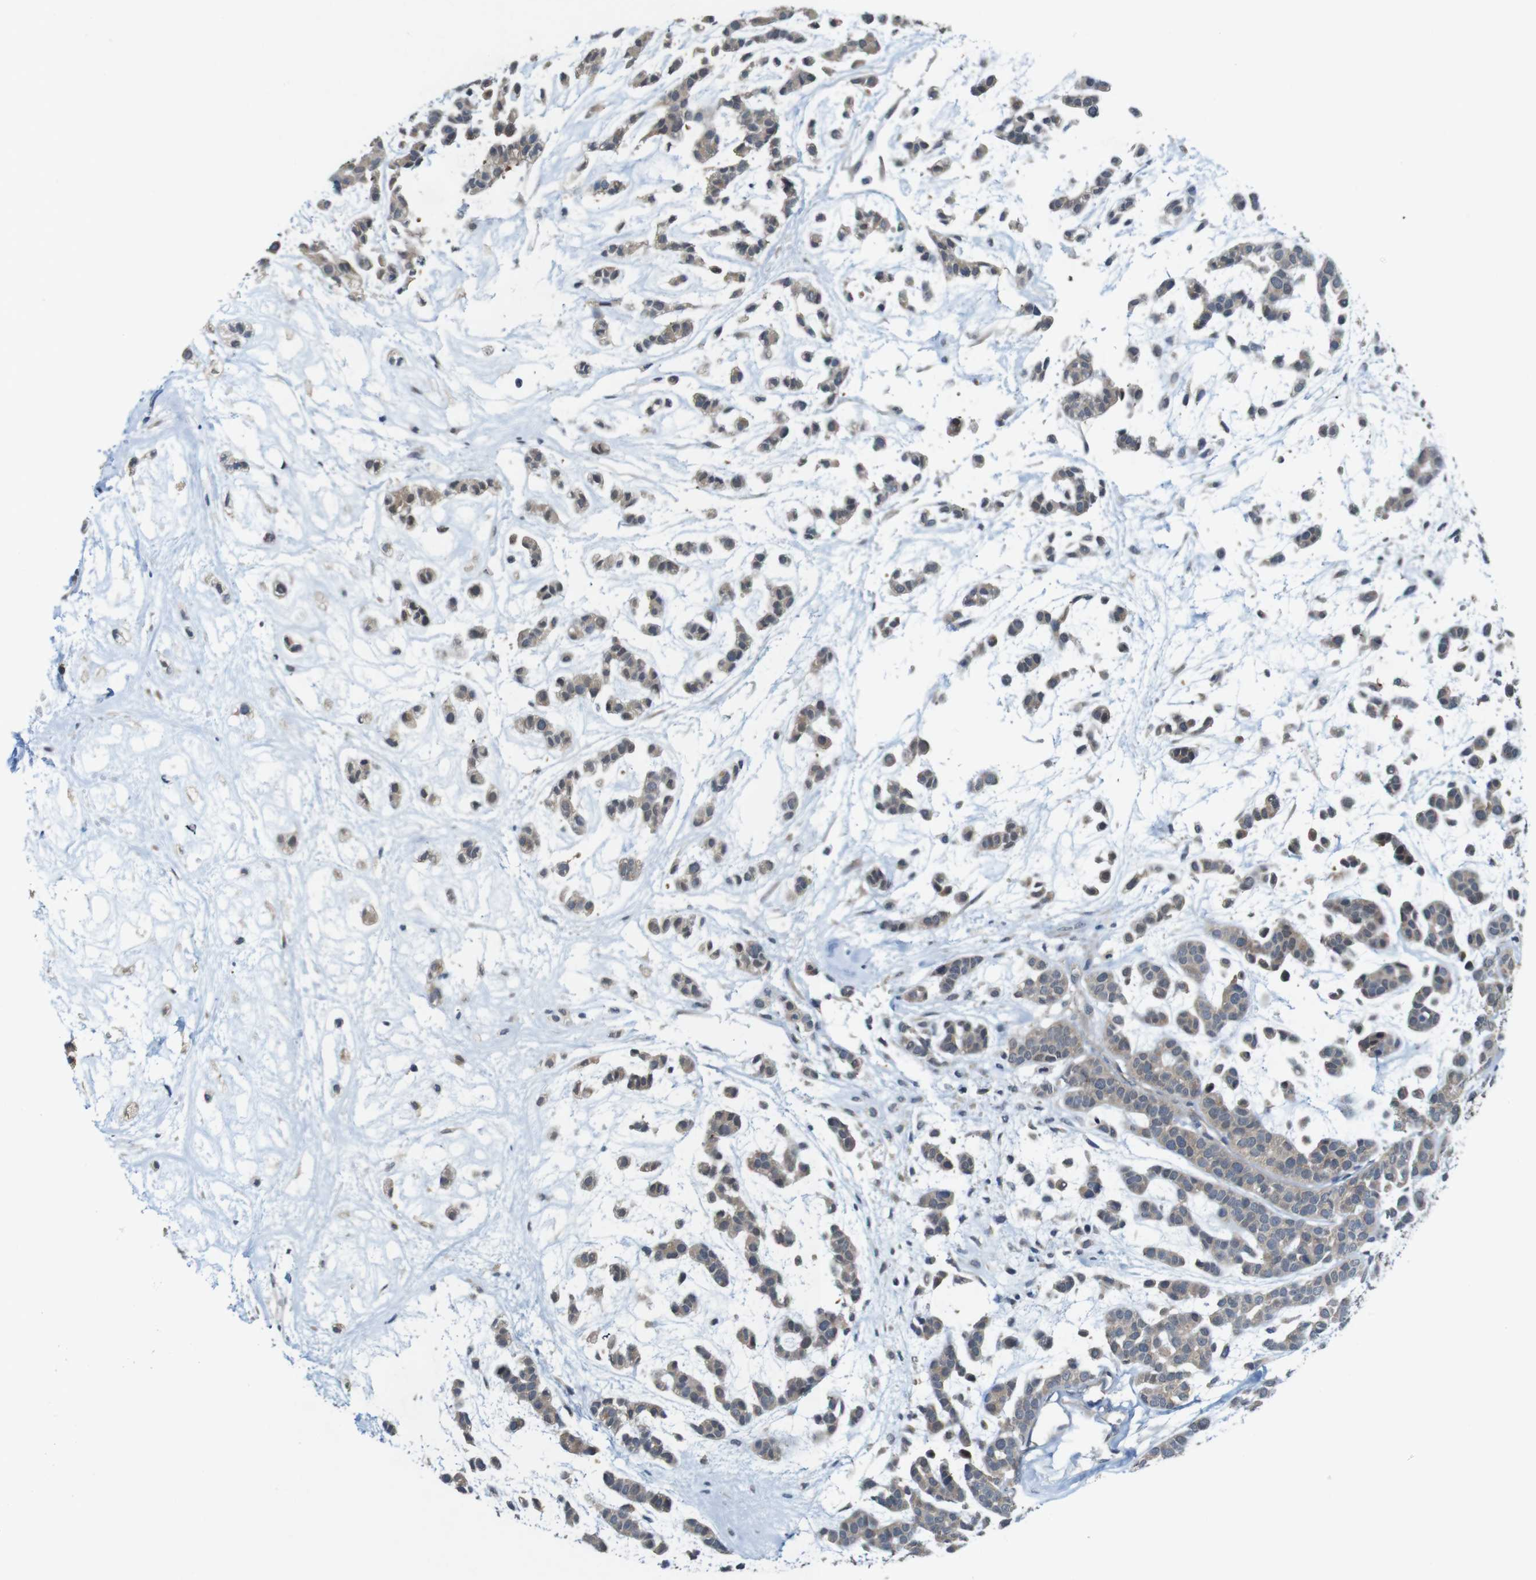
{"staining": {"intensity": "weak", "quantity": ">75%", "location": "cytoplasmic/membranous"}, "tissue": "head and neck cancer", "cell_type": "Tumor cells", "image_type": "cancer", "snomed": [{"axis": "morphology", "description": "Adenocarcinoma, NOS"}, {"axis": "morphology", "description": "Adenoma, NOS"}, {"axis": "topography", "description": "Head-Neck"}], "caption": "Head and neck cancer was stained to show a protein in brown. There is low levels of weak cytoplasmic/membranous expression in approximately >75% of tumor cells.", "gene": "CDC34", "patient": {"sex": "female", "age": 55}}